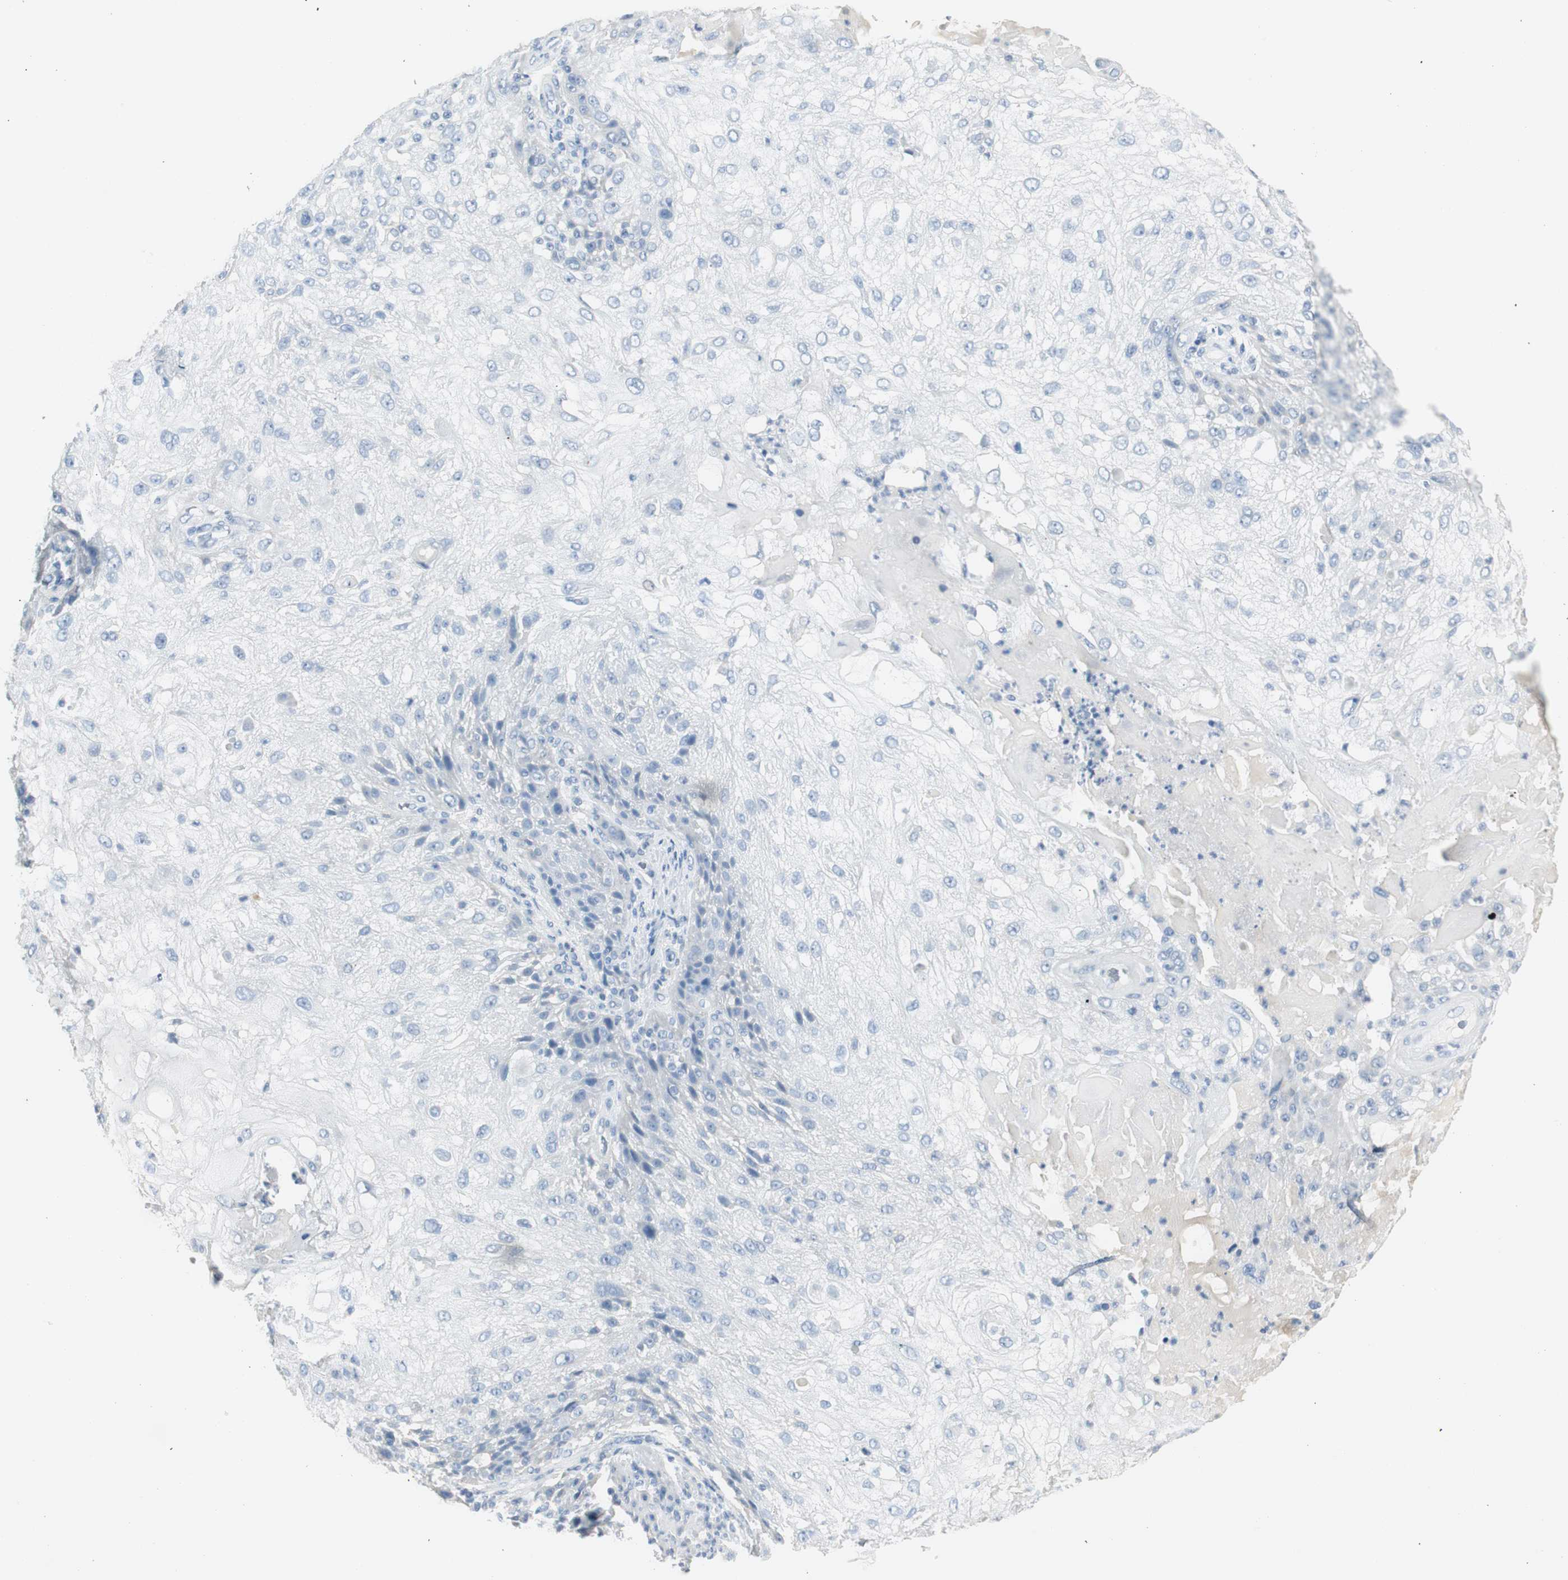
{"staining": {"intensity": "negative", "quantity": "none", "location": "none"}, "tissue": "skin cancer", "cell_type": "Tumor cells", "image_type": "cancer", "snomed": [{"axis": "morphology", "description": "Normal tissue, NOS"}, {"axis": "morphology", "description": "Squamous cell carcinoma, NOS"}, {"axis": "topography", "description": "Skin"}], "caption": "A histopathology image of human skin cancer (squamous cell carcinoma) is negative for staining in tumor cells.", "gene": "LRP2", "patient": {"sex": "female", "age": 83}}